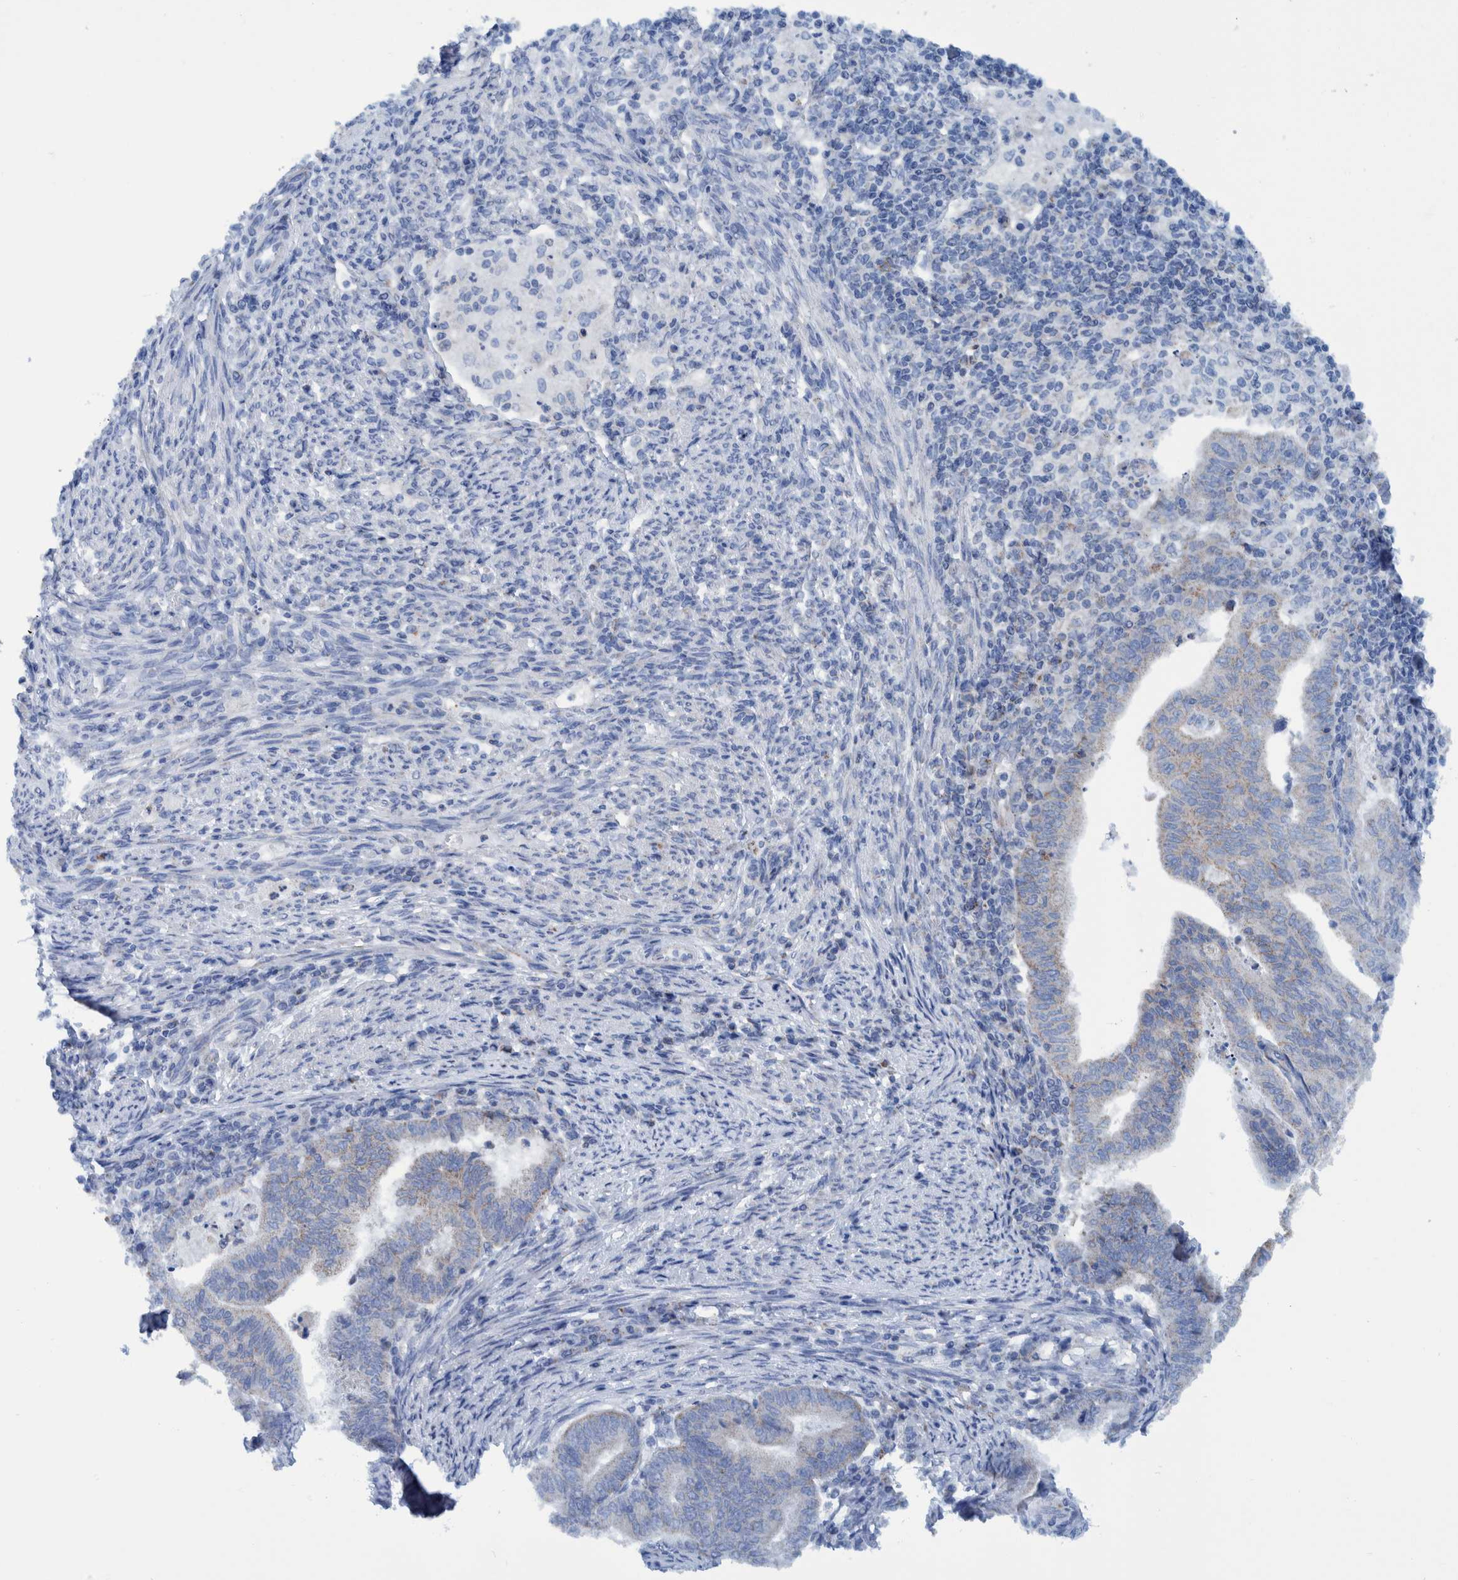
{"staining": {"intensity": "negative", "quantity": "none", "location": "none"}, "tissue": "endometrial cancer", "cell_type": "Tumor cells", "image_type": "cancer", "snomed": [{"axis": "morphology", "description": "Polyp, NOS"}, {"axis": "morphology", "description": "Adenocarcinoma, NOS"}, {"axis": "morphology", "description": "Adenoma, NOS"}, {"axis": "topography", "description": "Endometrium"}], "caption": "High power microscopy image of an immunohistochemistry photomicrograph of endometrial adenocarcinoma, revealing no significant positivity in tumor cells.", "gene": "BZW2", "patient": {"sex": "female", "age": 79}}